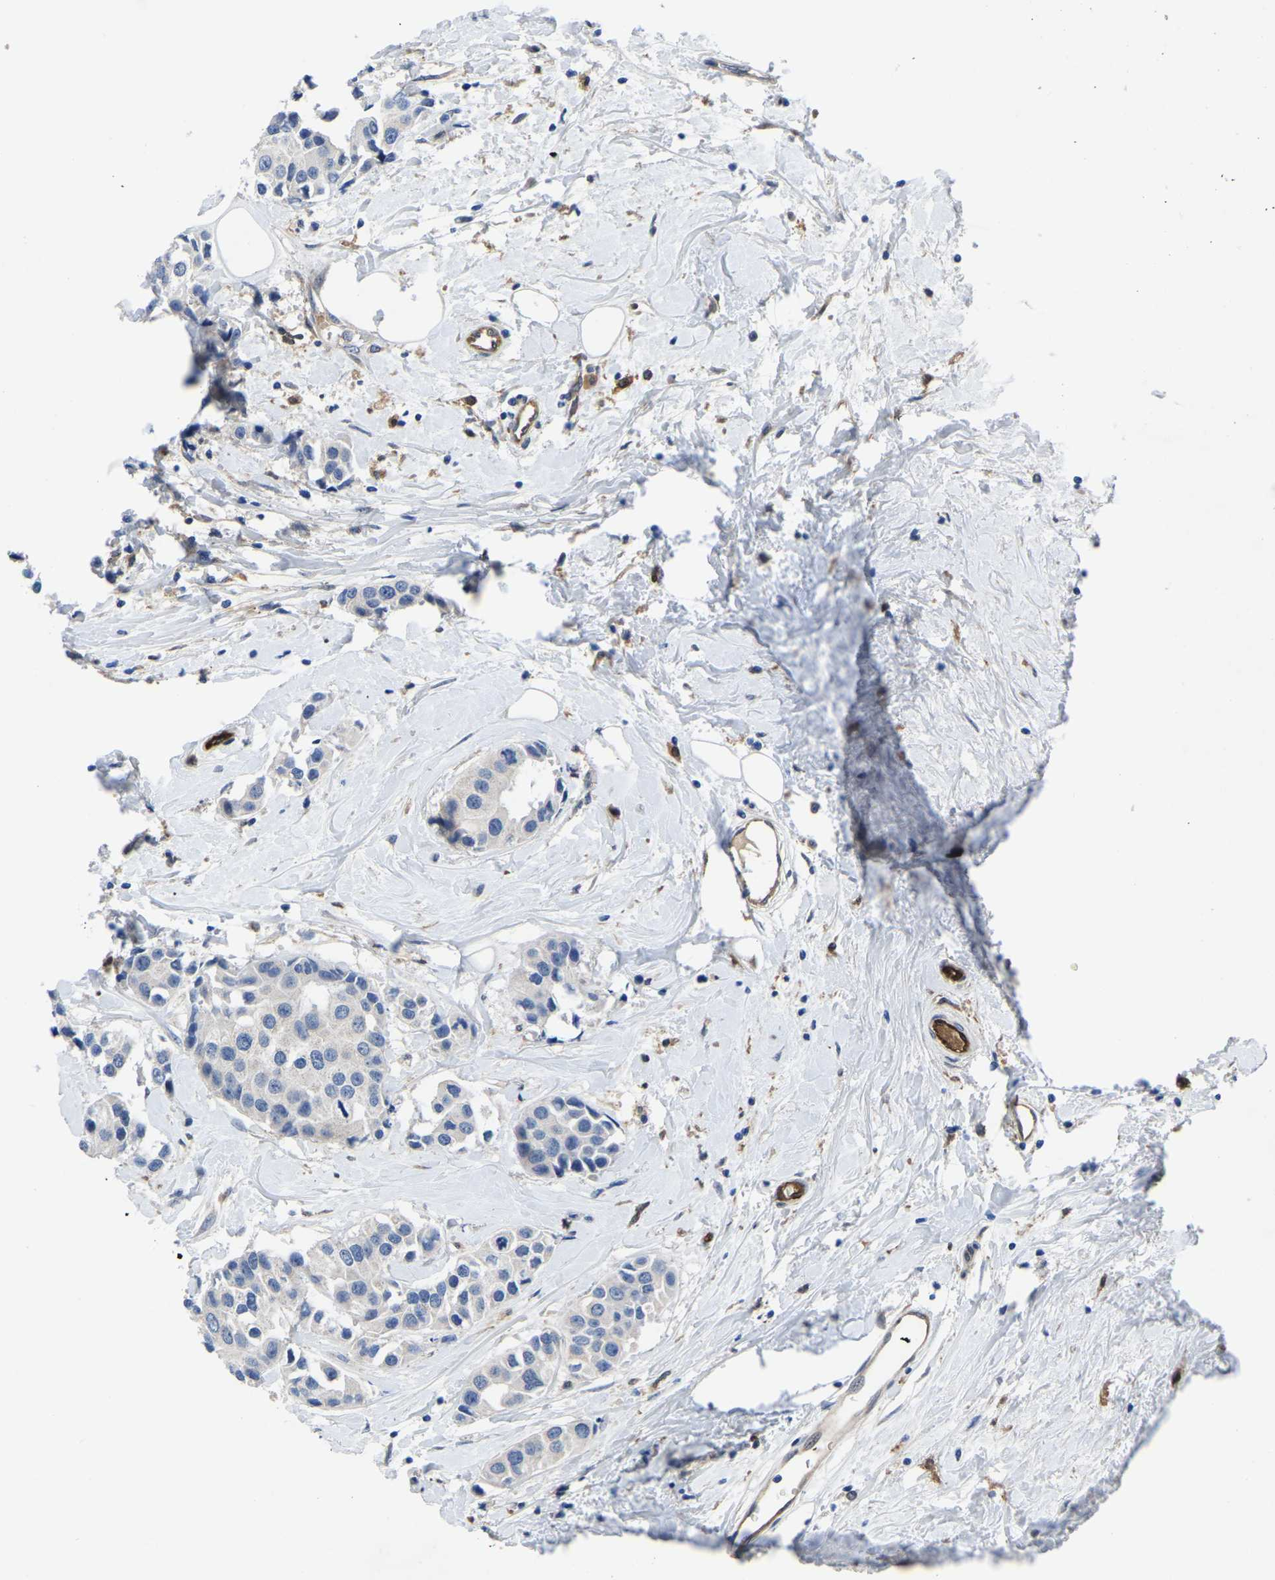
{"staining": {"intensity": "negative", "quantity": "none", "location": "none"}, "tissue": "breast cancer", "cell_type": "Tumor cells", "image_type": "cancer", "snomed": [{"axis": "morphology", "description": "Normal tissue, NOS"}, {"axis": "morphology", "description": "Duct carcinoma"}, {"axis": "topography", "description": "Breast"}], "caption": "Human breast cancer (intraductal carcinoma) stained for a protein using immunohistochemistry (IHC) demonstrates no expression in tumor cells.", "gene": "ATG2B", "patient": {"sex": "female", "age": 39}}